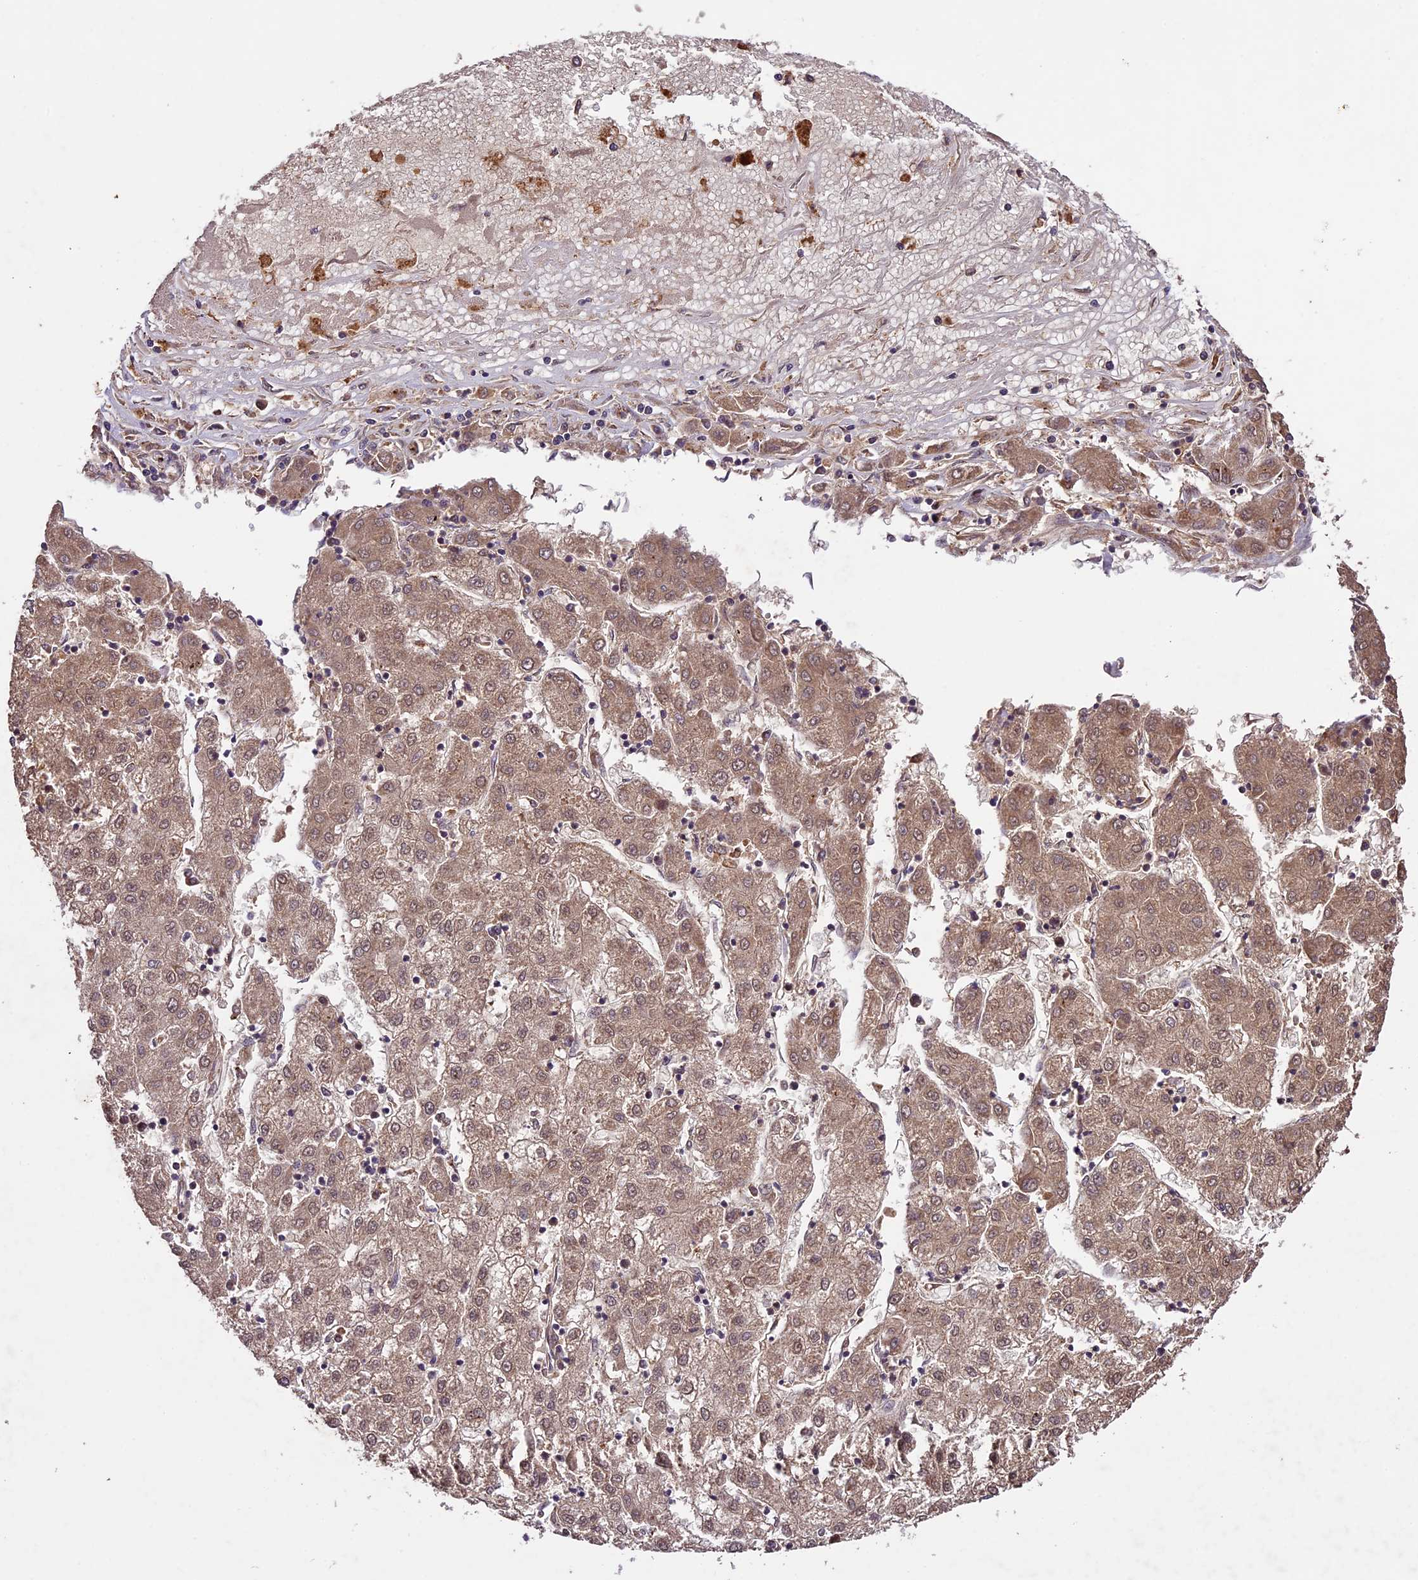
{"staining": {"intensity": "moderate", "quantity": ">75%", "location": "cytoplasmic/membranous,nuclear"}, "tissue": "liver cancer", "cell_type": "Tumor cells", "image_type": "cancer", "snomed": [{"axis": "morphology", "description": "Carcinoma, Hepatocellular, NOS"}, {"axis": "topography", "description": "Liver"}], "caption": "Protein expression analysis of liver hepatocellular carcinoma displays moderate cytoplasmic/membranous and nuclear staining in about >75% of tumor cells.", "gene": "CDKN2AIP", "patient": {"sex": "male", "age": 72}}